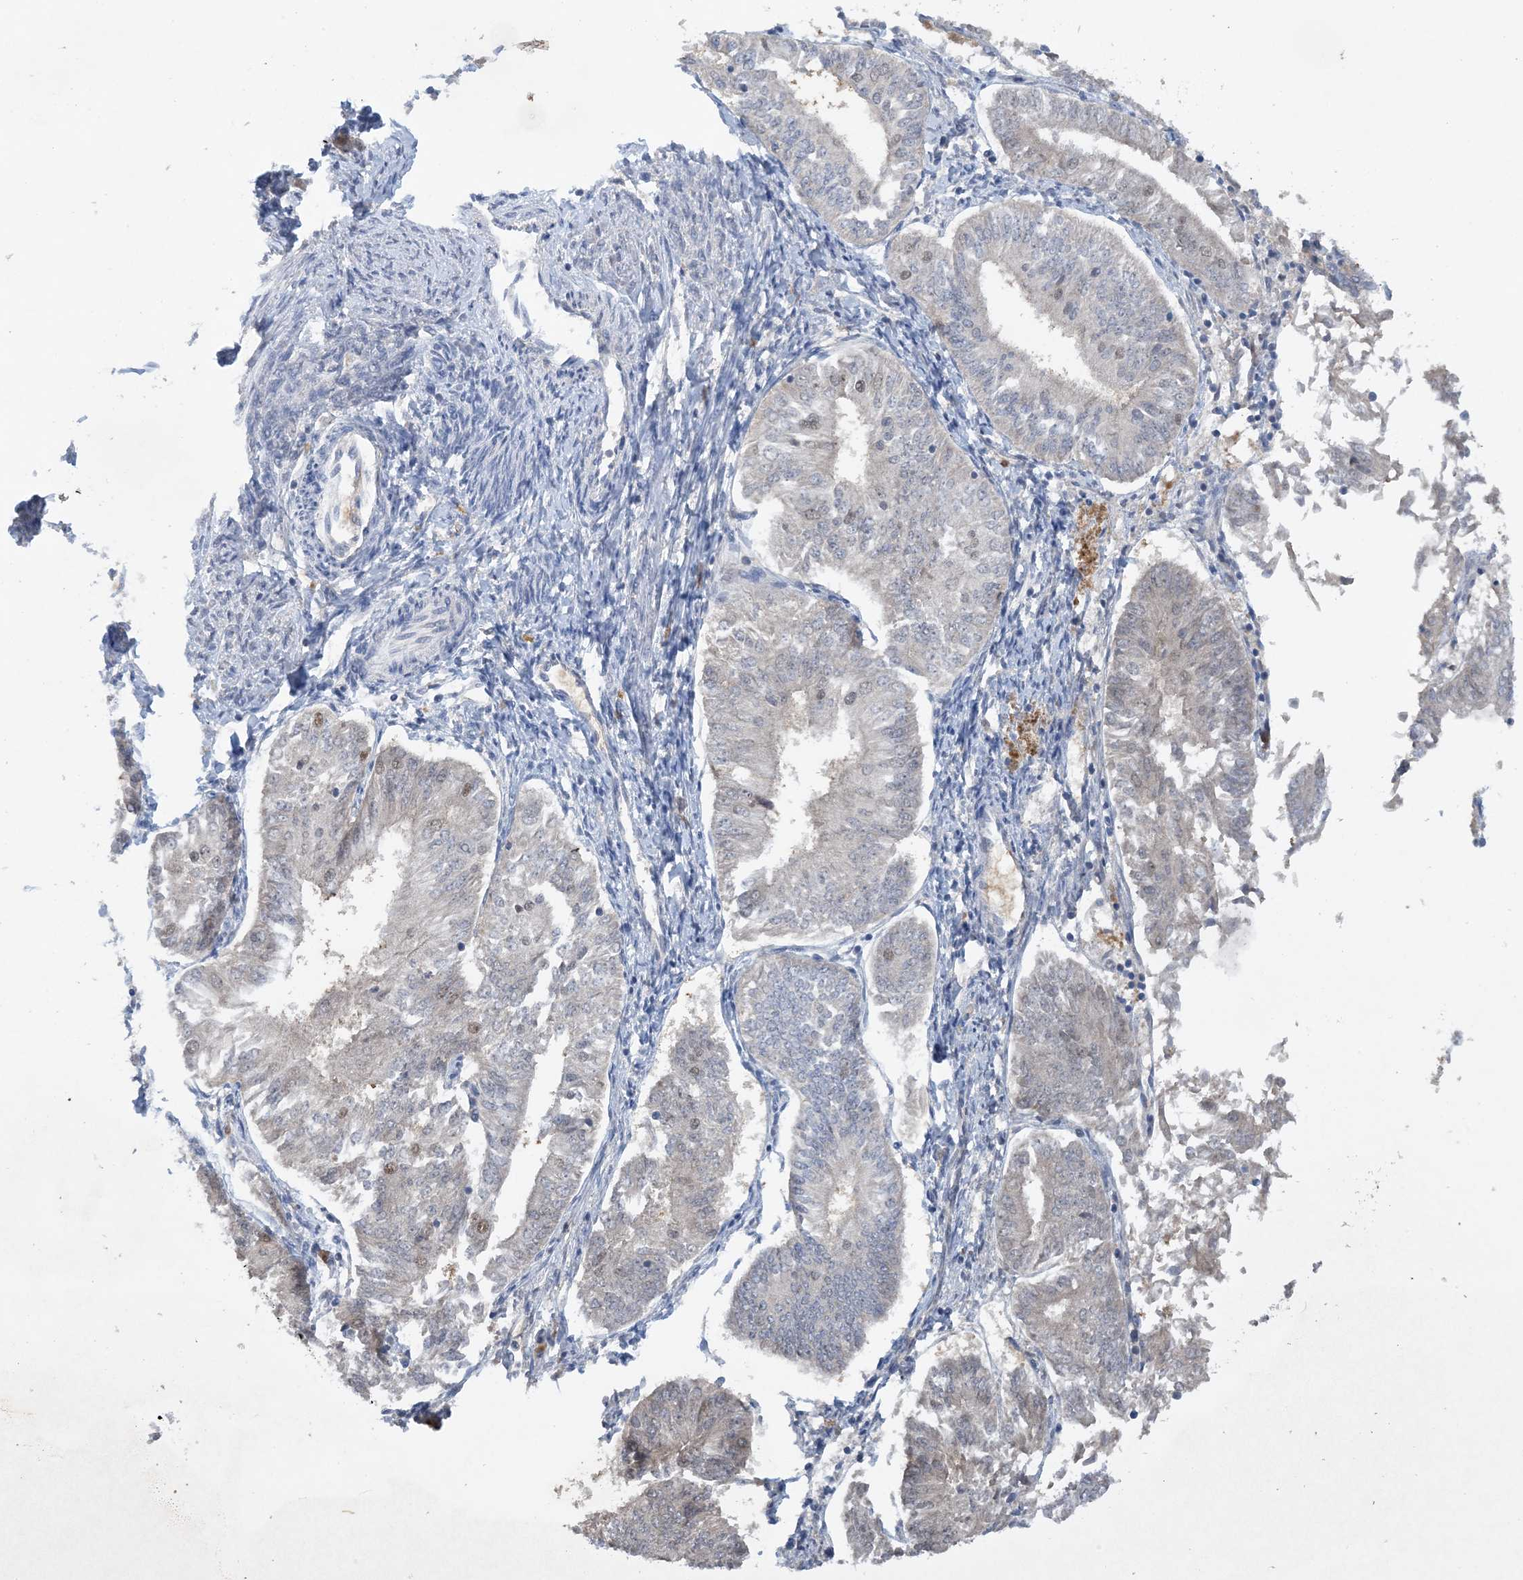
{"staining": {"intensity": "weak", "quantity": "<25%", "location": "nuclear"}, "tissue": "endometrial cancer", "cell_type": "Tumor cells", "image_type": "cancer", "snomed": [{"axis": "morphology", "description": "Adenocarcinoma, NOS"}, {"axis": "topography", "description": "Endometrium"}], "caption": "An immunohistochemistry image of endometrial cancer is shown. There is no staining in tumor cells of endometrial cancer. (DAB (3,3'-diaminobenzidine) IHC with hematoxylin counter stain).", "gene": "UBE2E1", "patient": {"sex": "female", "age": 58}}